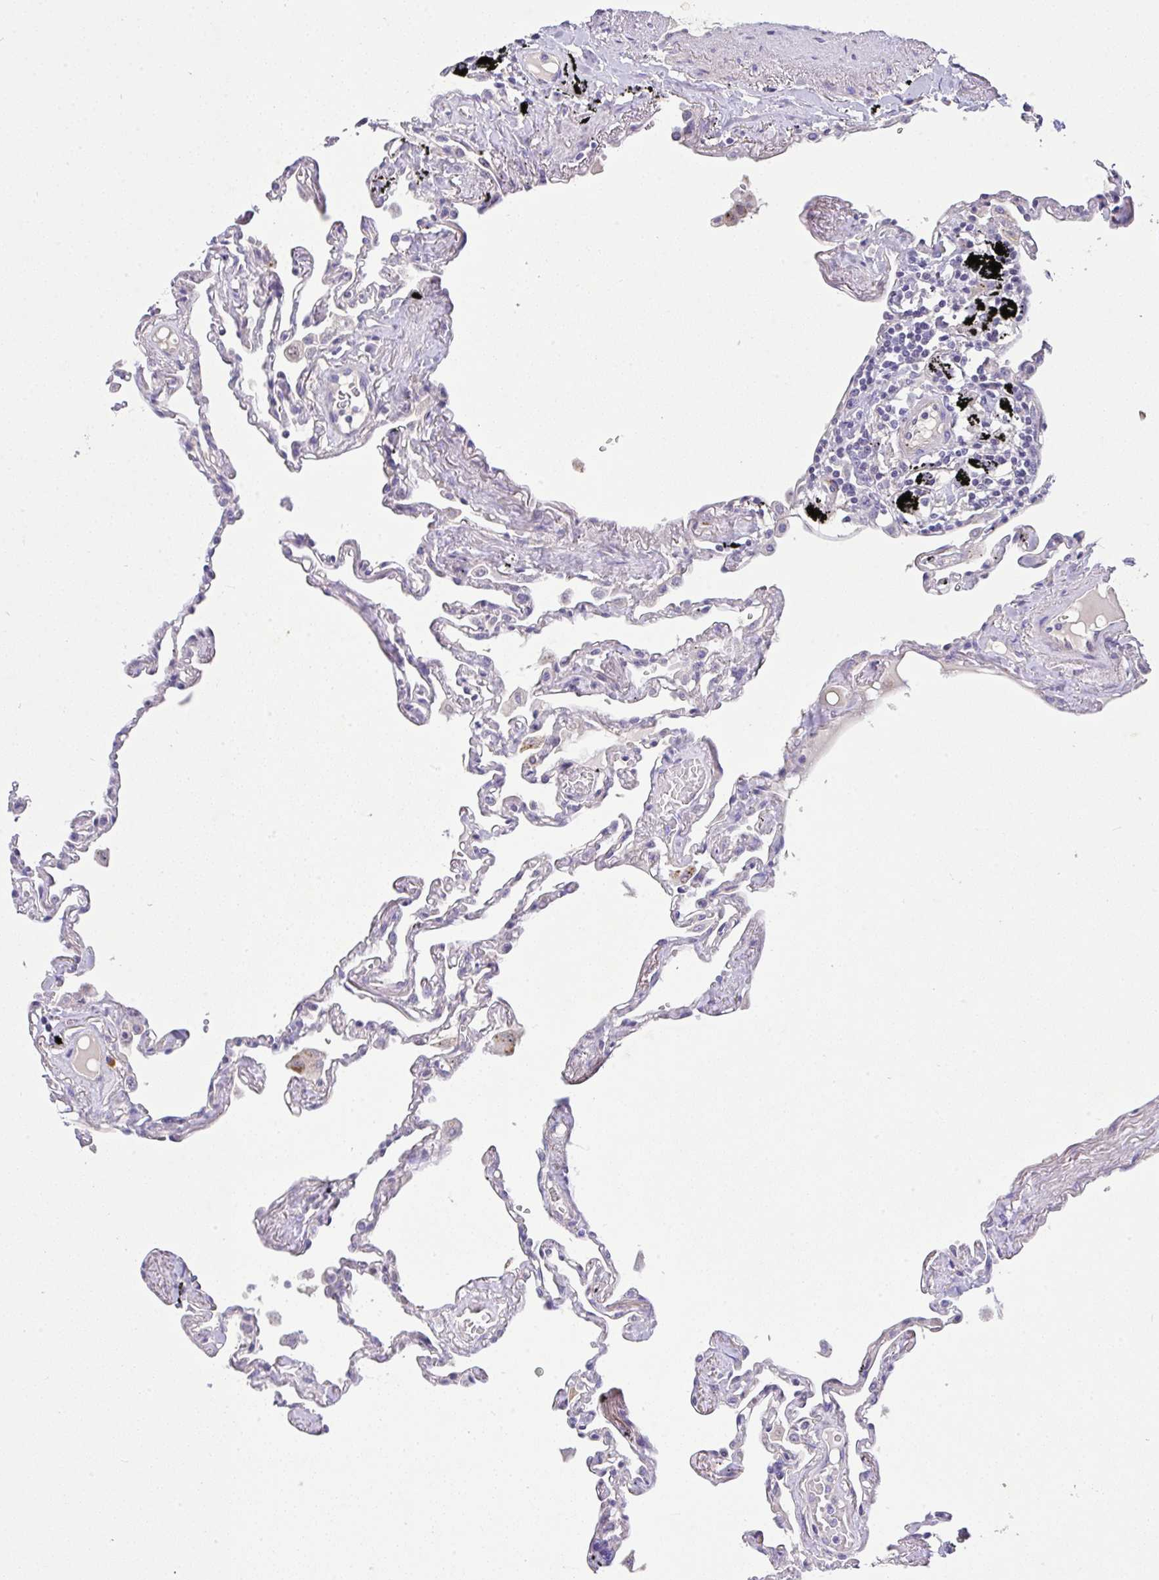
{"staining": {"intensity": "moderate", "quantity": "<25%", "location": "cytoplasmic/membranous"}, "tissue": "lung", "cell_type": "Alveolar cells", "image_type": "normal", "snomed": [{"axis": "morphology", "description": "Normal tissue, NOS"}, {"axis": "topography", "description": "Lung"}], "caption": "This is a photomicrograph of immunohistochemistry staining of unremarkable lung, which shows moderate positivity in the cytoplasmic/membranous of alveolar cells.", "gene": "EPN3", "patient": {"sex": "female", "age": 67}}